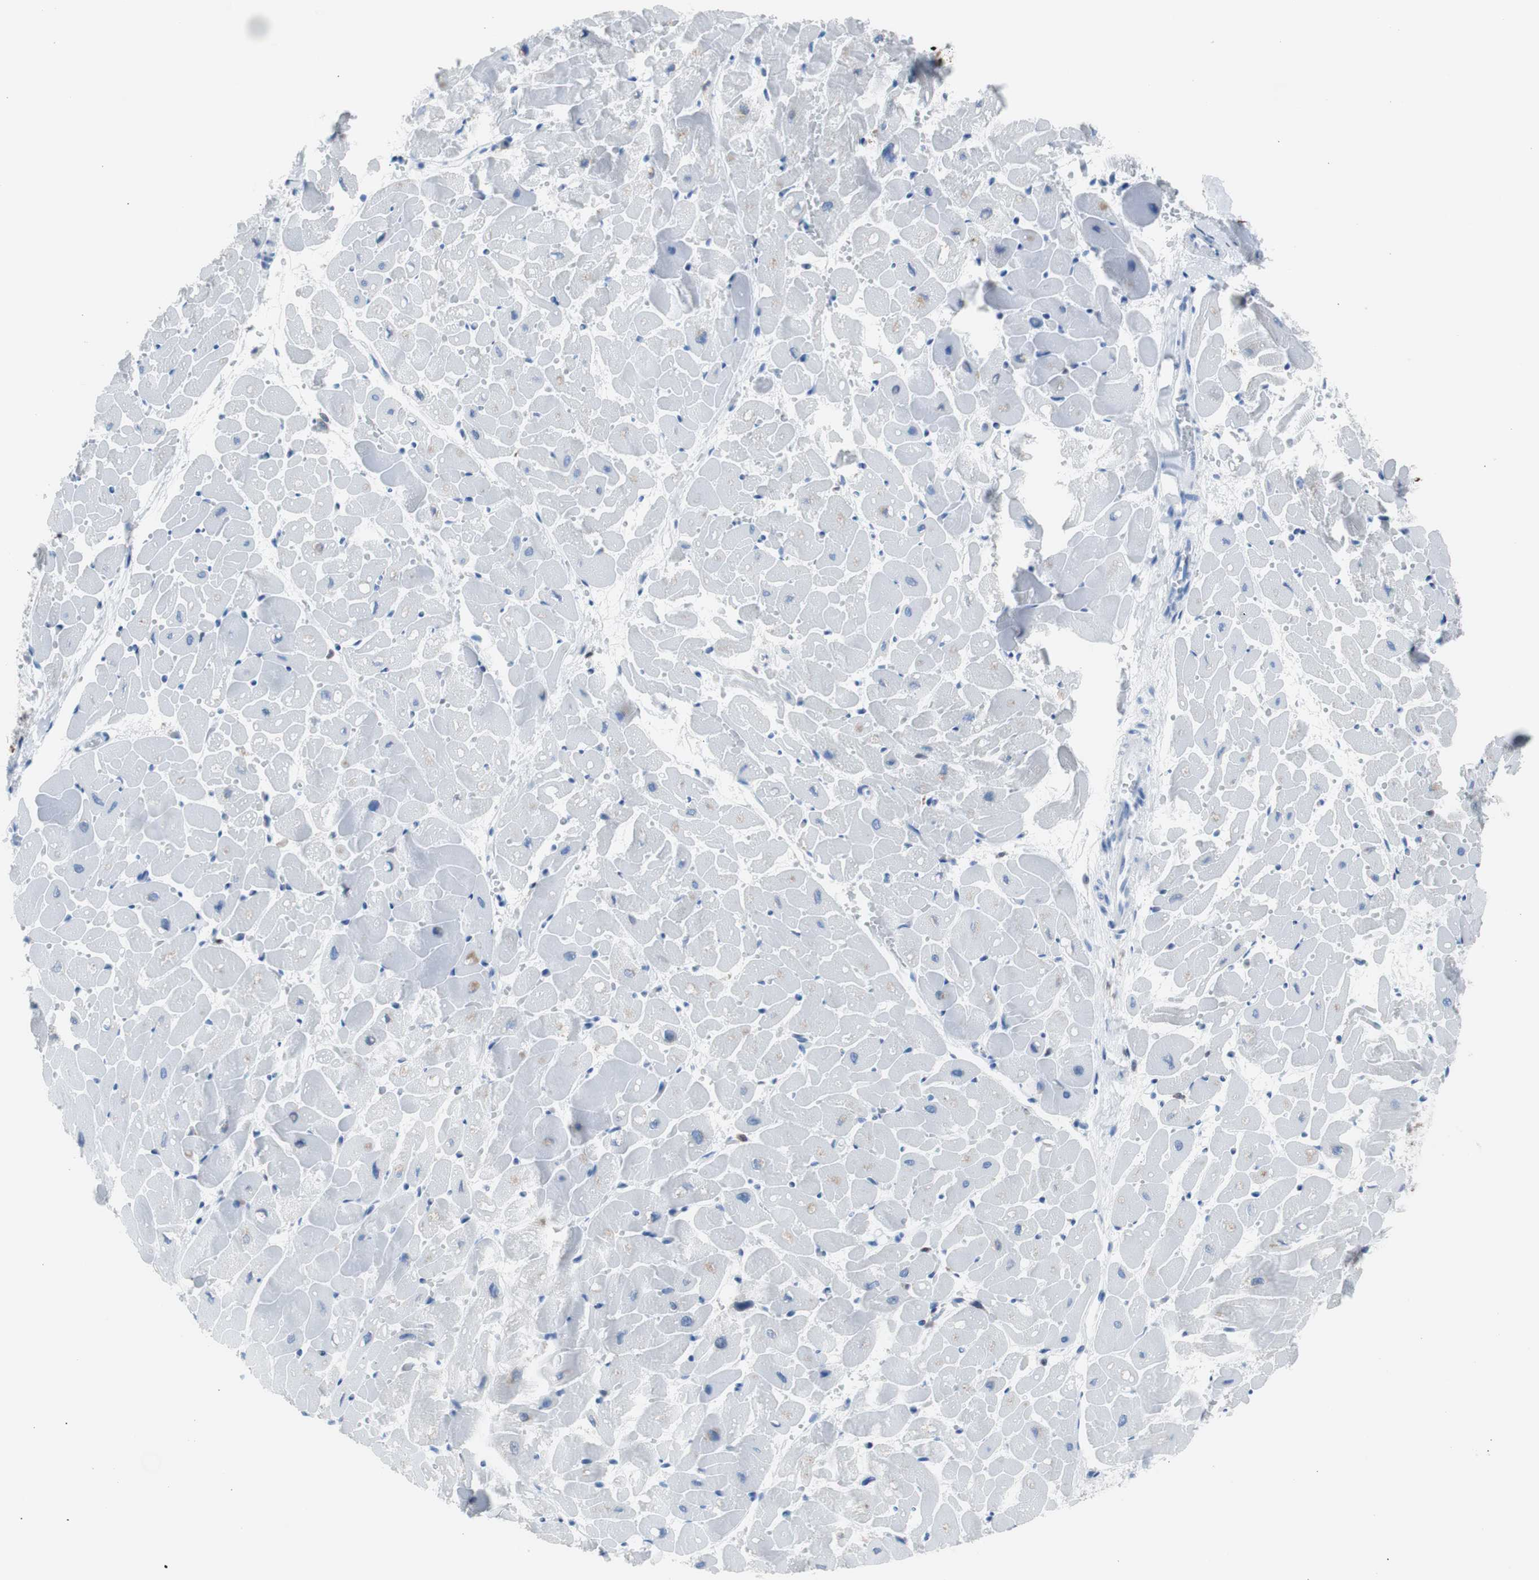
{"staining": {"intensity": "negative", "quantity": "none", "location": "none"}, "tissue": "heart muscle", "cell_type": "Cardiomyocytes", "image_type": "normal", "snomed": [{"axis": "morphology", "description": "Normal tissue, NOS"}, {"axis": "topography", "description": "Heart"}], "caption": "High power microscopy image of an immunohistochemistry photomicrograph of unremarkable heart muscle, revealing no significant positivity in cardiomyocytes.", "gene": "SYK", "patient": {"sex": "female", "age": 19}}